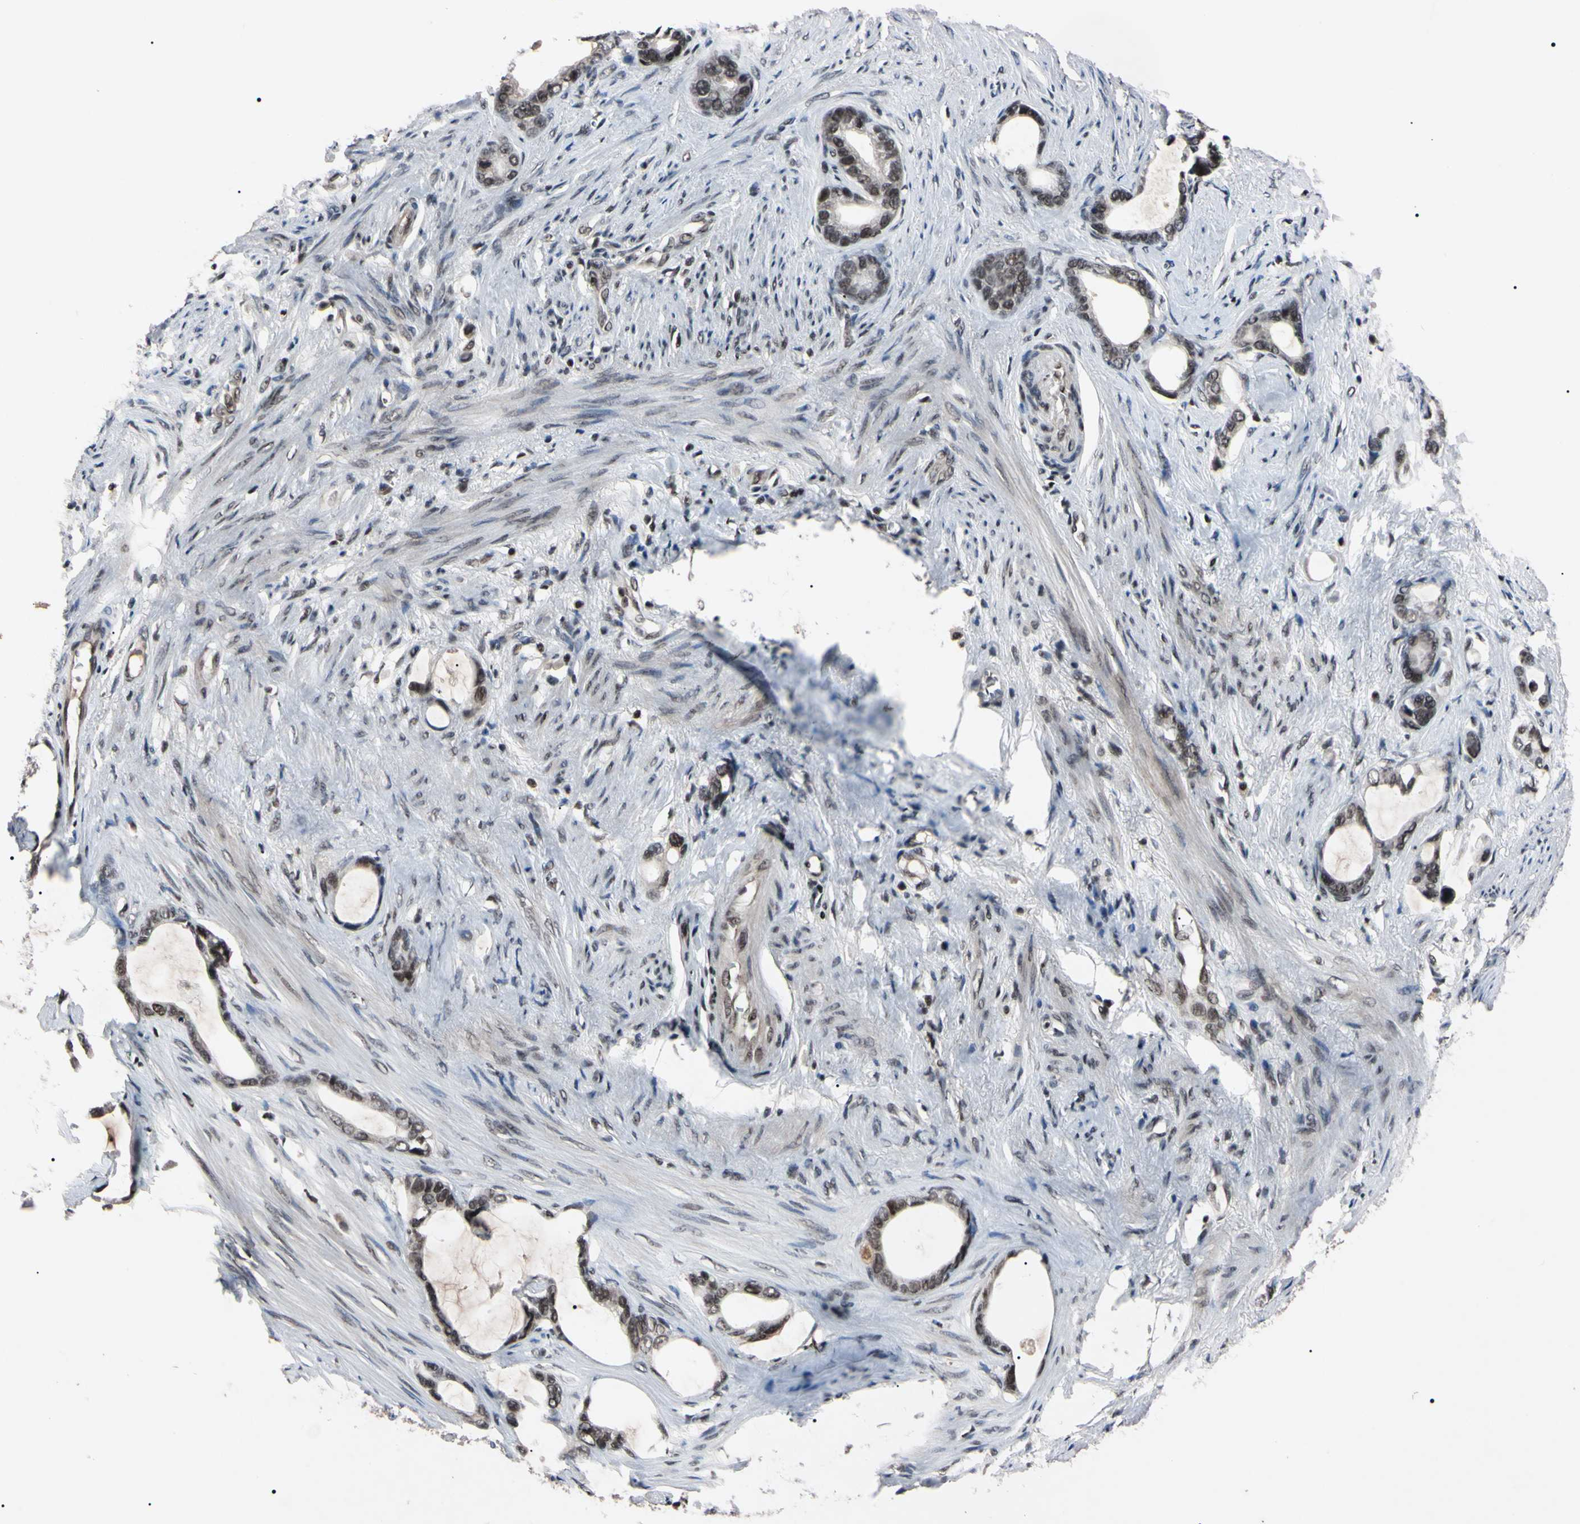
{"staining": {"intensity": "moderate", "quantity": ">75%", "location": "nuclear"}, "tissue": "stomach cancer", "cell_type": "Tumor cells", "image_type": "cancer", "snomed": [{"axis": "morphology", "description": "Adenocarcinoma, NOS"}, {"axis": "topography", "description": "Stomach"}], "caption": "The histopathology image reveals immunohistochemical staining of adenocarcinoma (stomach). There is moderate nuclear positivity is seen in approximately >75% of tumor cells. (IHC, brightfield microscopy, high magnification).", "gene": "YY1", "patient": {"sex": "female", "age": 75}}